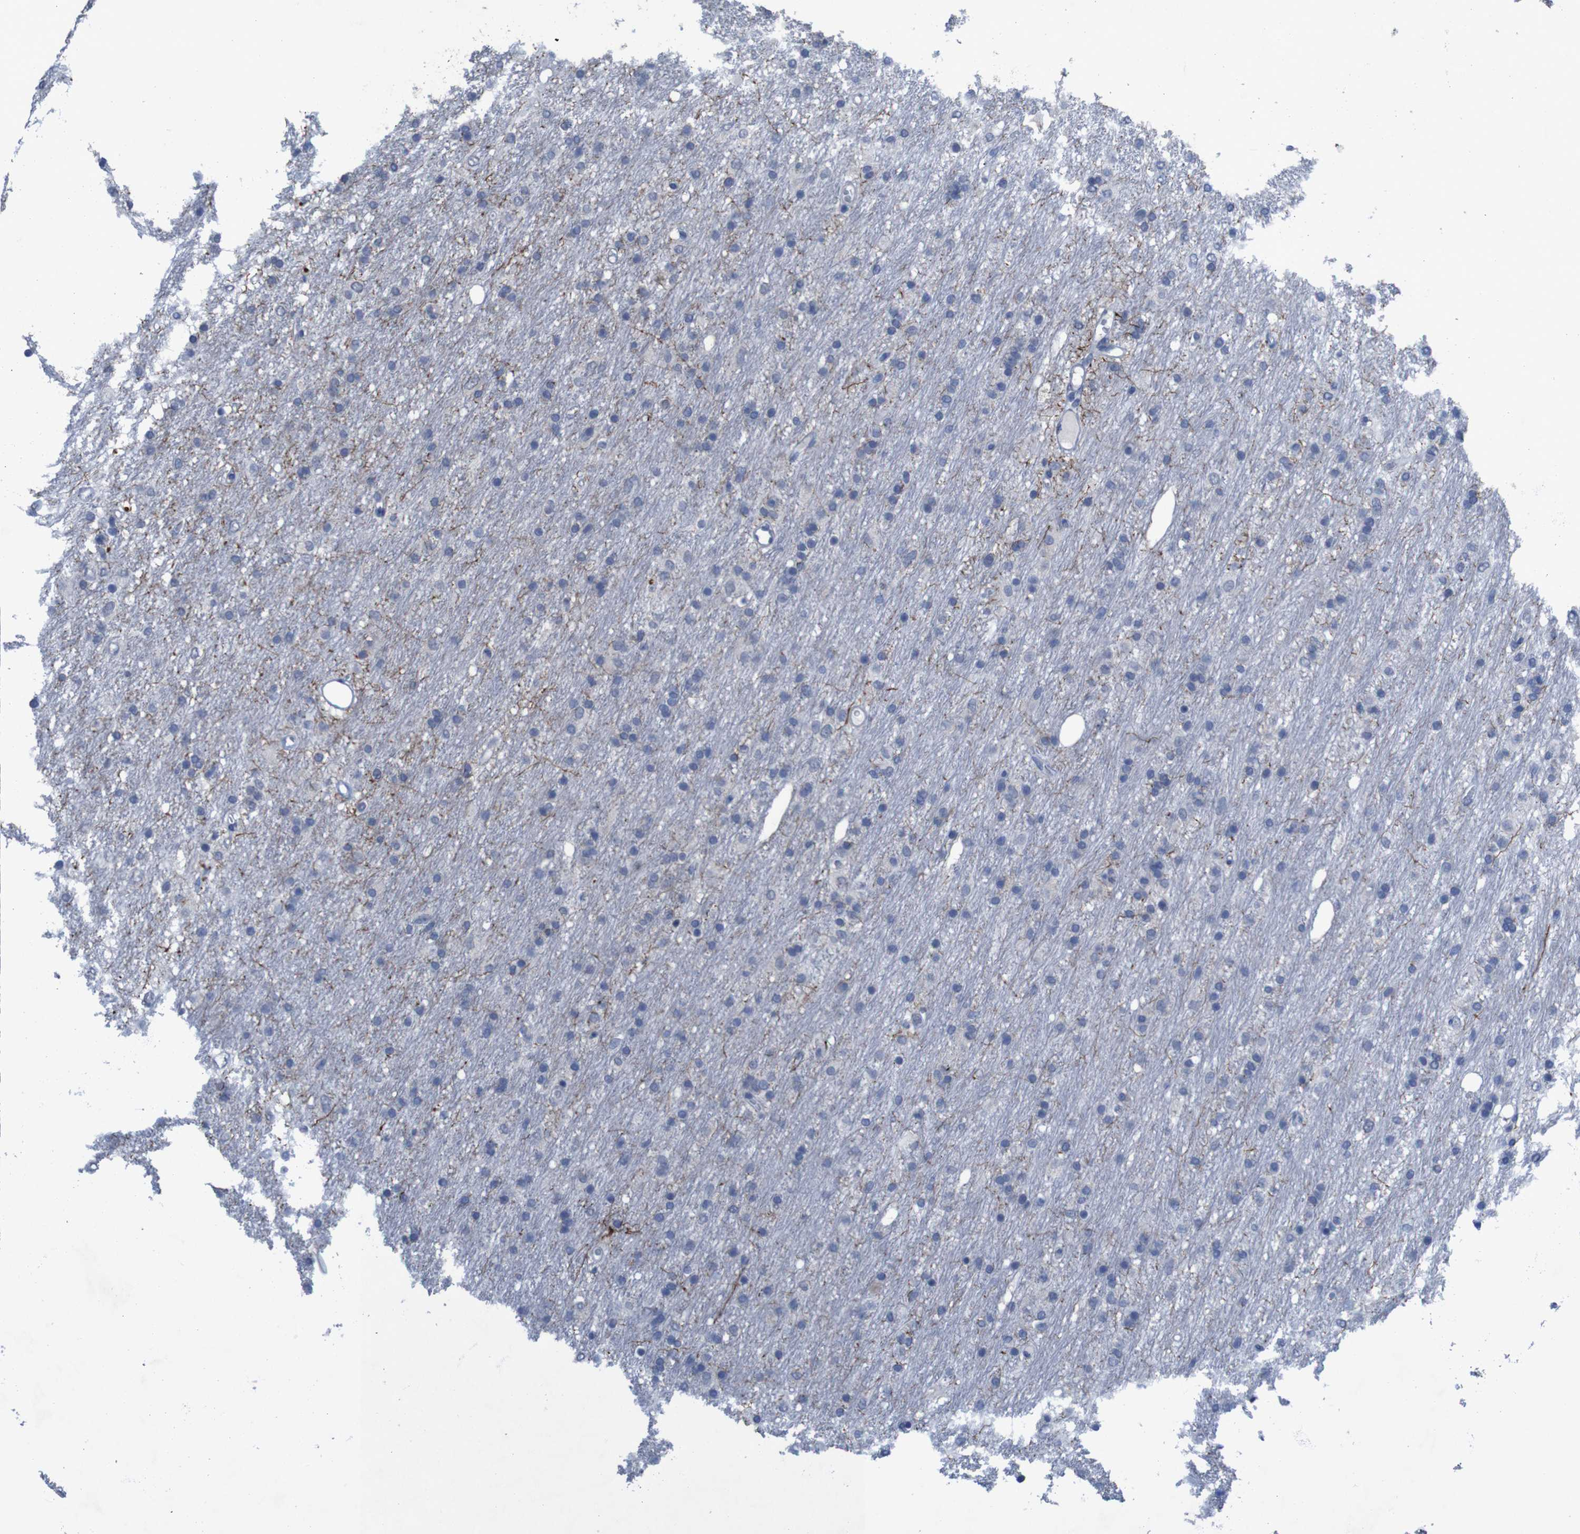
{"staining": {"intensity": "negative", "quantity": "none", "location": "none"}, "tissue": "glioma", "cell_type": "Tumor cells", "image_type": "cancer", "snomed": [{"axis": "morphology", "description": "Glioma, malignant, Low grade"}, {"axis": "topography", "description": "Brain"}], "caption": "High power microscopy histopathology image of an immunohistochemistry (IHC) image of malignant glioma (low-grade), revealing no significant expression in tumor cells. (Stains: DAB immunohistochemistry with hematoxylin counter stain, Microscopy: brightfield microscopy at high magnification).", "gene": "CLDN18", "patient": {"sex": "male", "age": 77}}